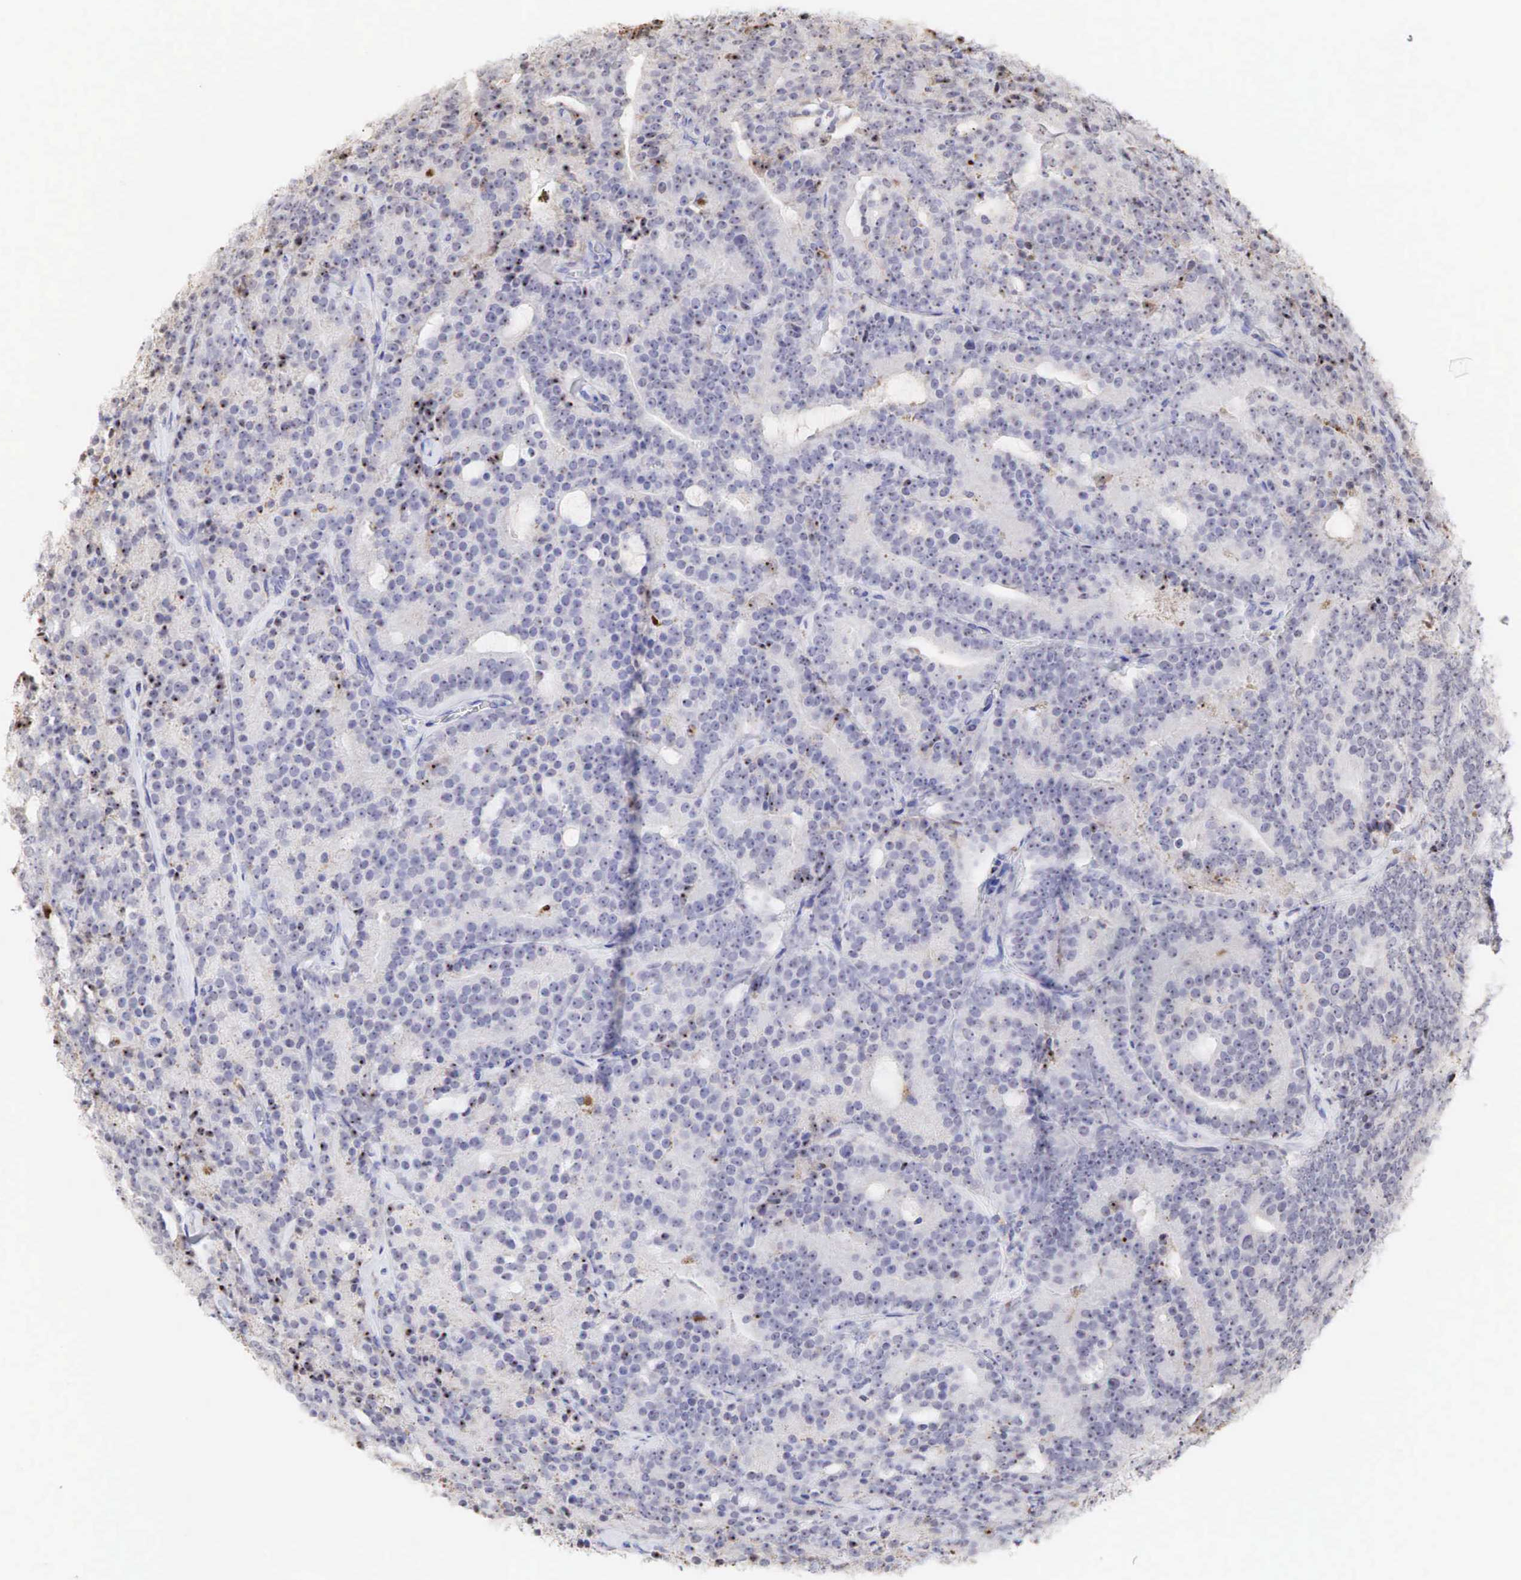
{"staining": {"intensity": "strong", "quantity": "<25%", "location": "nuclear"}, "tissue": "prostate cancer", "cell_type": "Tumor cells", "image_type": "cancer", "snomed": [{"axis": "morphology", "description": "Adenocarcinoma, Medium grade"}, {"axis": "topography", "description": "Prostate"}], "caption": "This histopathology image reveals immunohistochemistry (IHC) staining of human prostate cancer, with medium strong nuclear staining in about <25% of tumor cells.", "gene": "DKC1", "patient": {"sex": "male", "age": 65}}